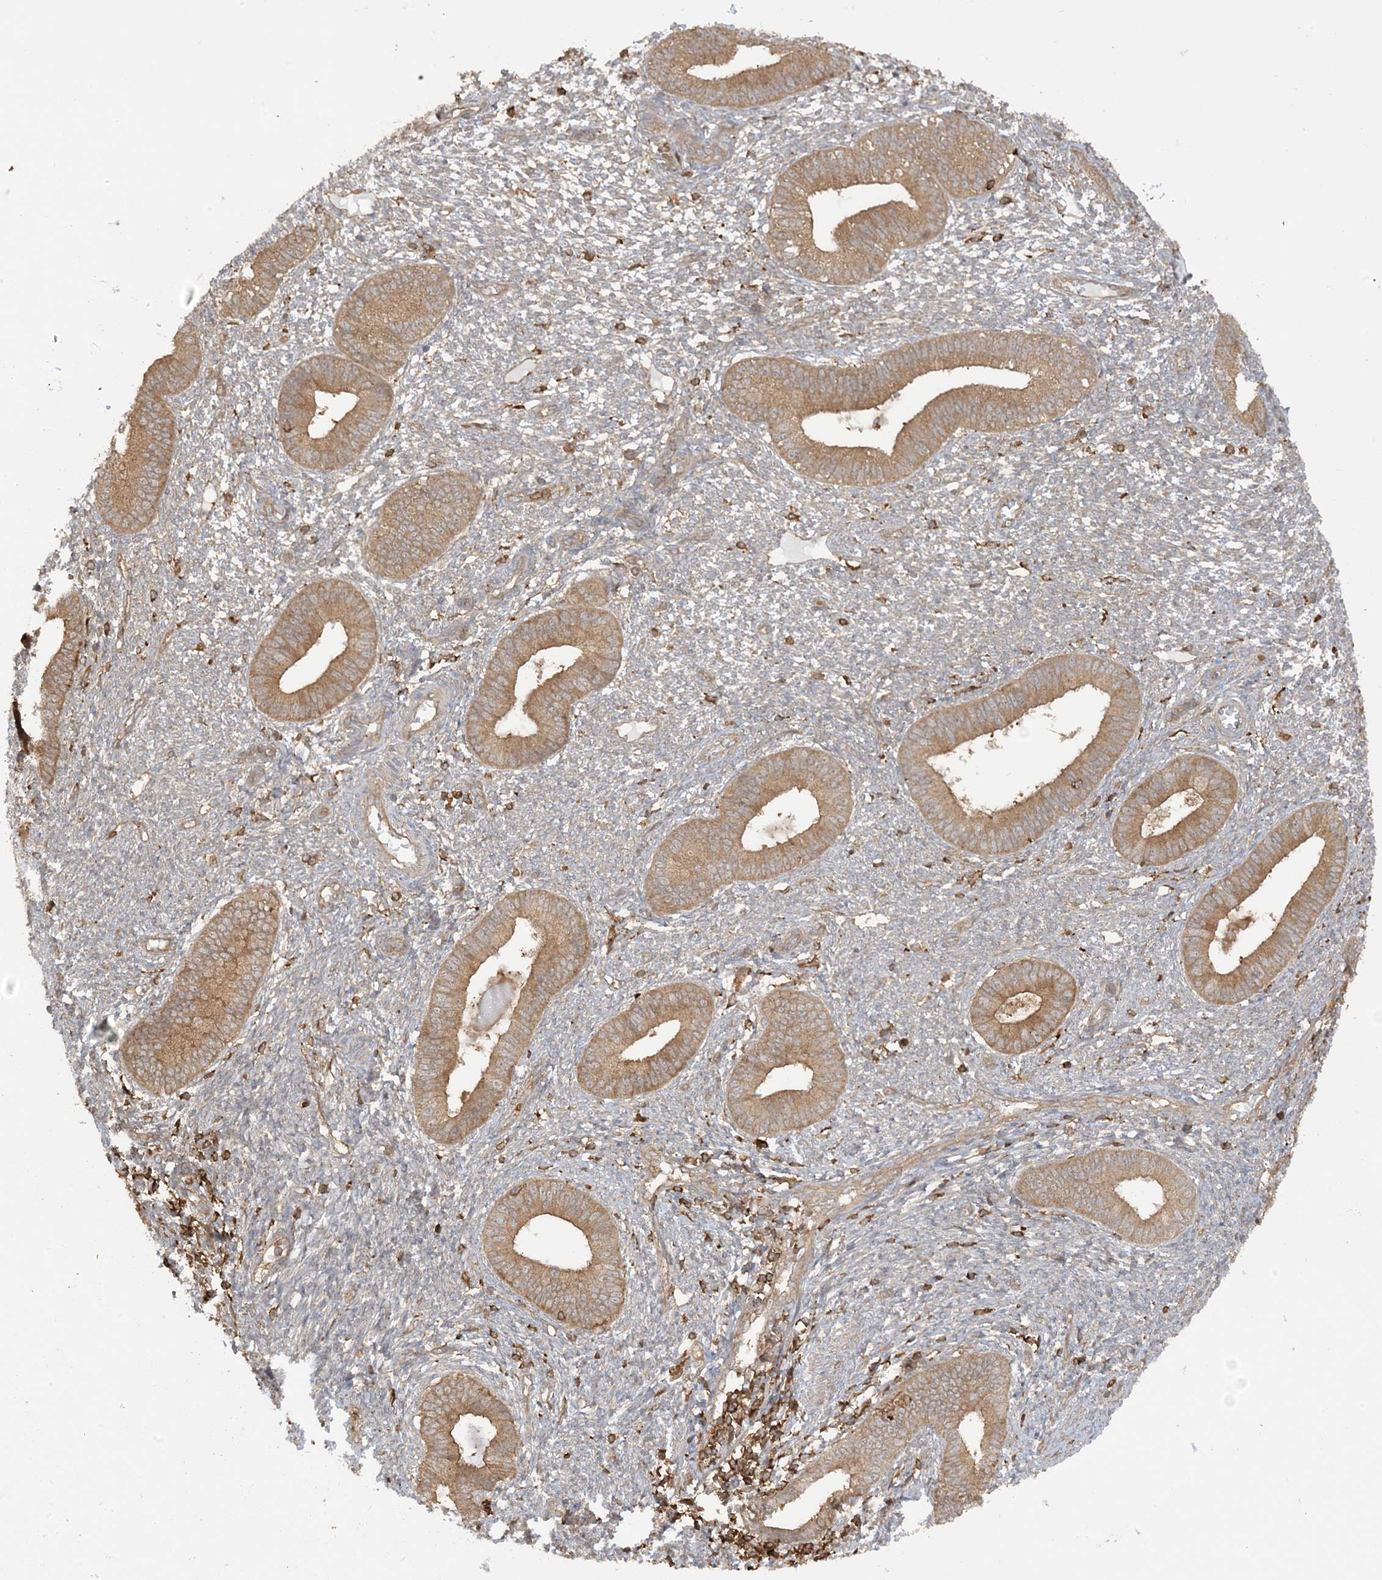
{"staining": {"intensity": "weak", "quantity": "<25%", "location": "cytoplasmic/membranous"}, "tissue": "endometrium", "cell_type": "Cells in endometrial stroma", "image_type": "normal", "snomed": [{"axis": "morphology", "description": "Normal tissue, NOS"}, {"axis": "topography", "description": "Endometrium"}], "caption": "This is an IHC image of benign endometrium. There is no expression in cells in endometrial stroma.", "gene": "CAPZB", "patient": {"sex": "female", "age": 46}}